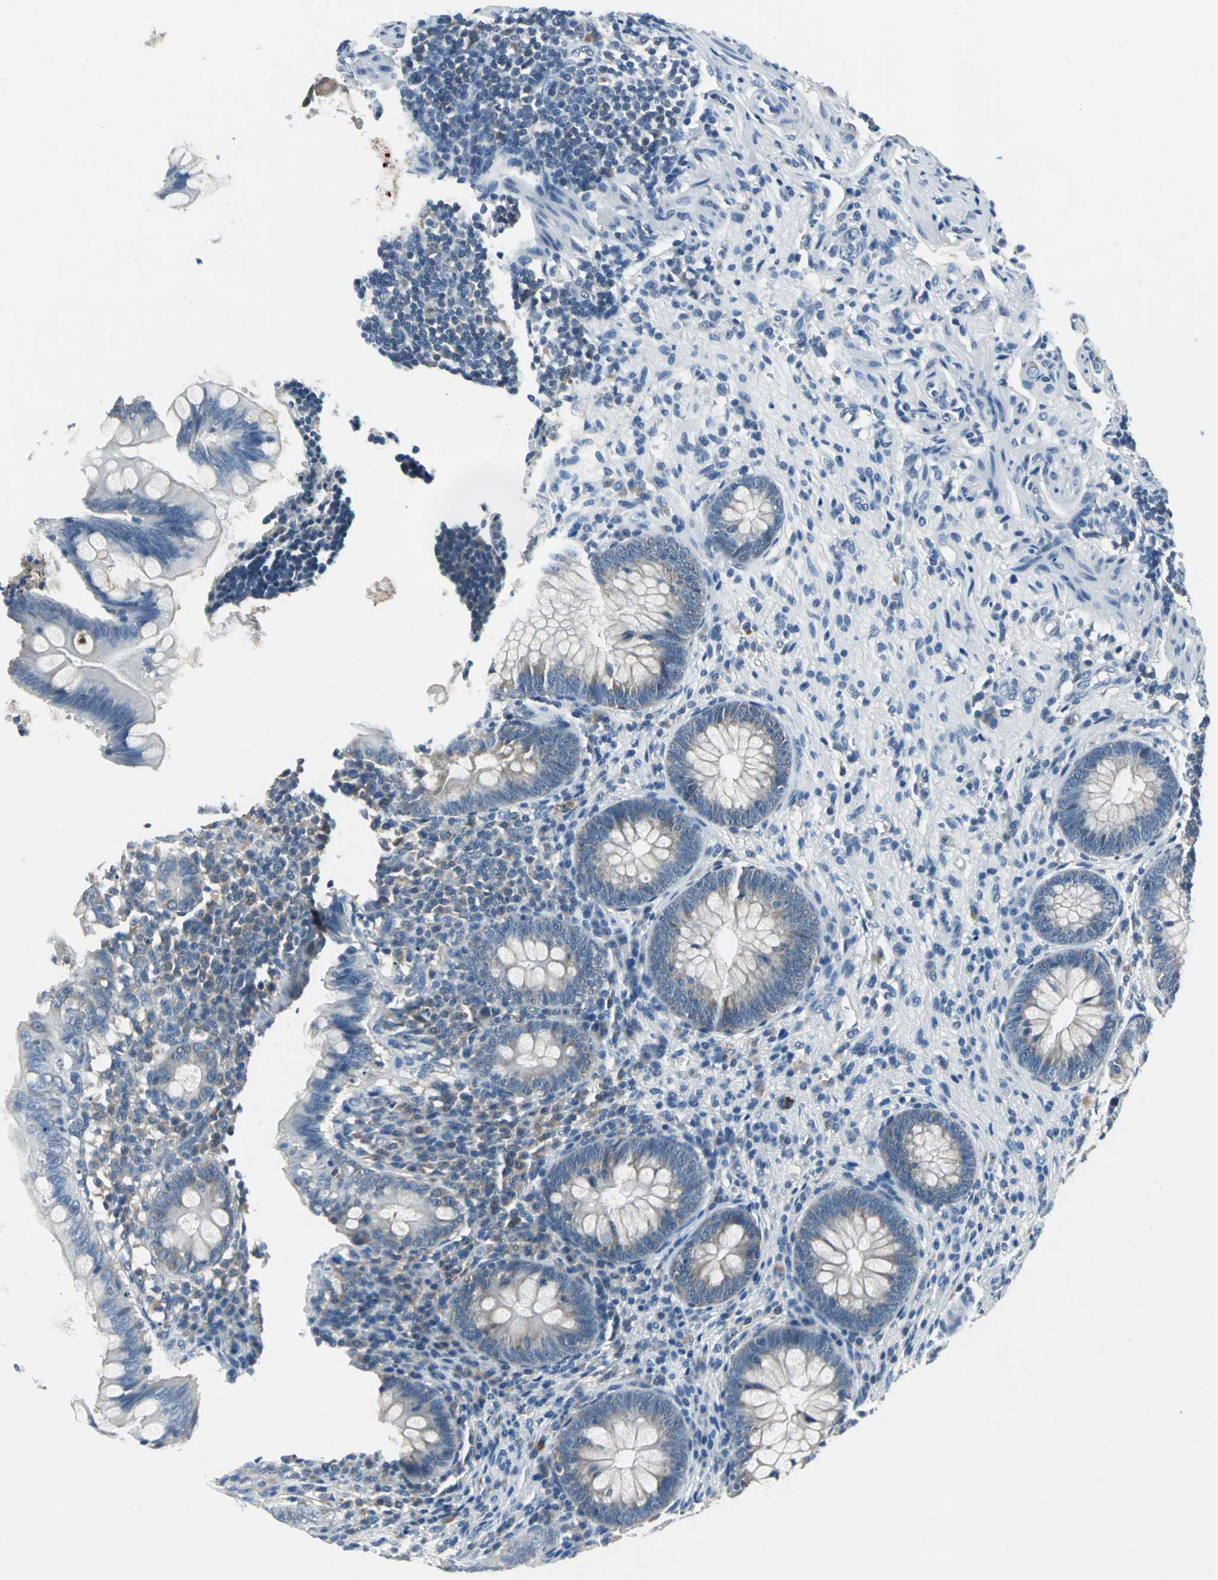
{"staining": {"intensity": "weak", "quantity": "25%-75%", "location": "cytoplasmic/membranous"}, "tissue": "appendix", "cell_type": "Glandular cells", "image_type": "normal", "snomed": [{"axis": "morphology", "description": "Normal tissue, NOS"}, {"axis": "topography", "description": "Appendix"}], "caption": "Immunohistochemistry (IHC) histopathology image of normal human appendix stained for a protein (brown), which demonstrates low levels of weak cytoplasmic/membranous staining in about 25%-75% of glandular cells.", "gene": "ZNF415", "patient": {"sex": "female", "age": 66}}